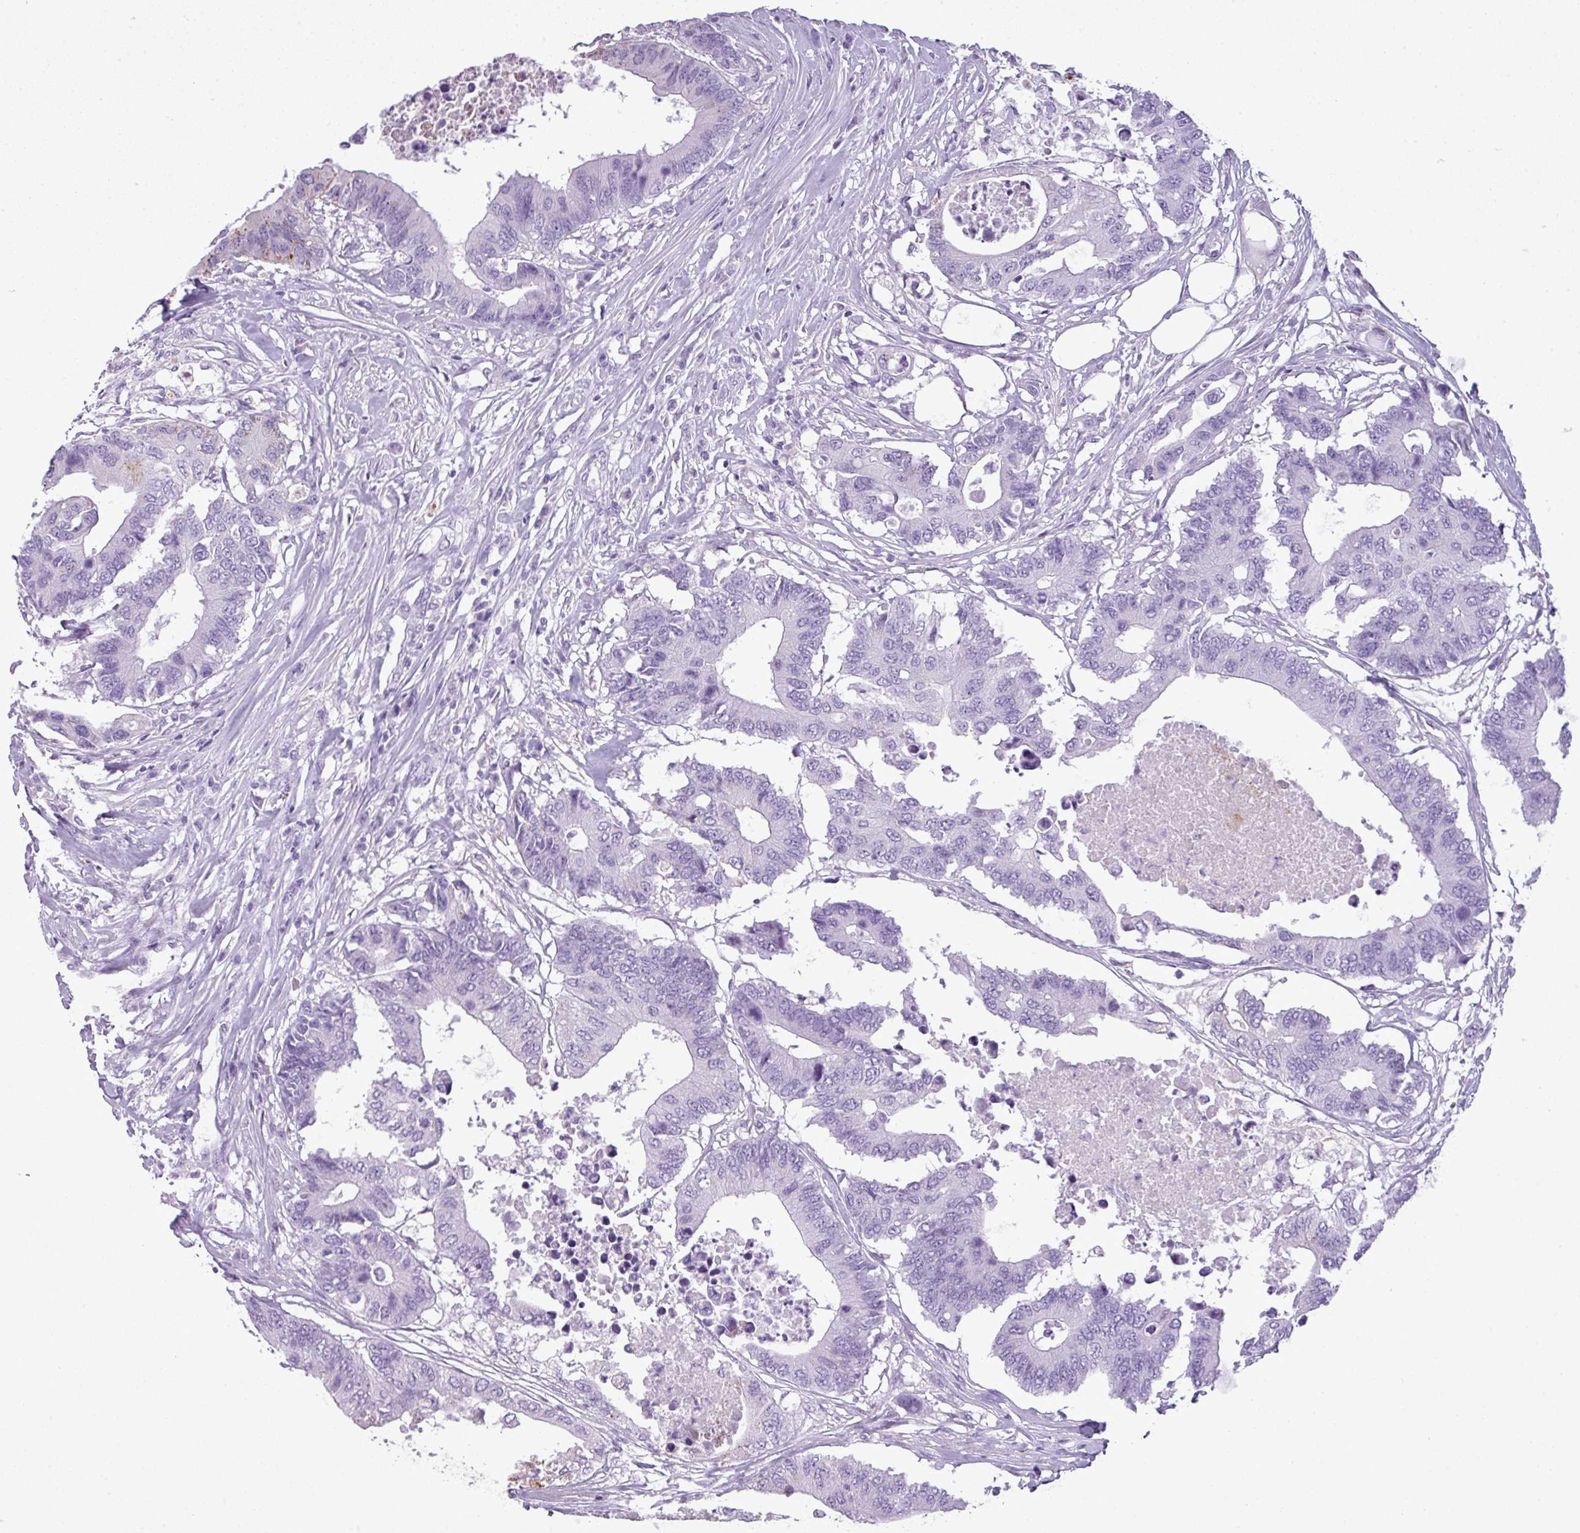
{"staining": {"intensity": "negative", "quantity": "none", "location": "none"}, "tissue": "colorectal cancer", "cell_type": "Tumor cells", "image_type": "cancer", "snomed": [{"axis": "morphology", "description": "Adenocarcinoma, NOS"}, {"axis": "topography", "description": "Colon"}], "caption": "Tumor cells are negative for protein expression in human colorectal cancer (adenocarcinoma). Nuclei are stained in blue.", "gene": "RBMXL2", "patient": {"sex": "male", "age": 71}}